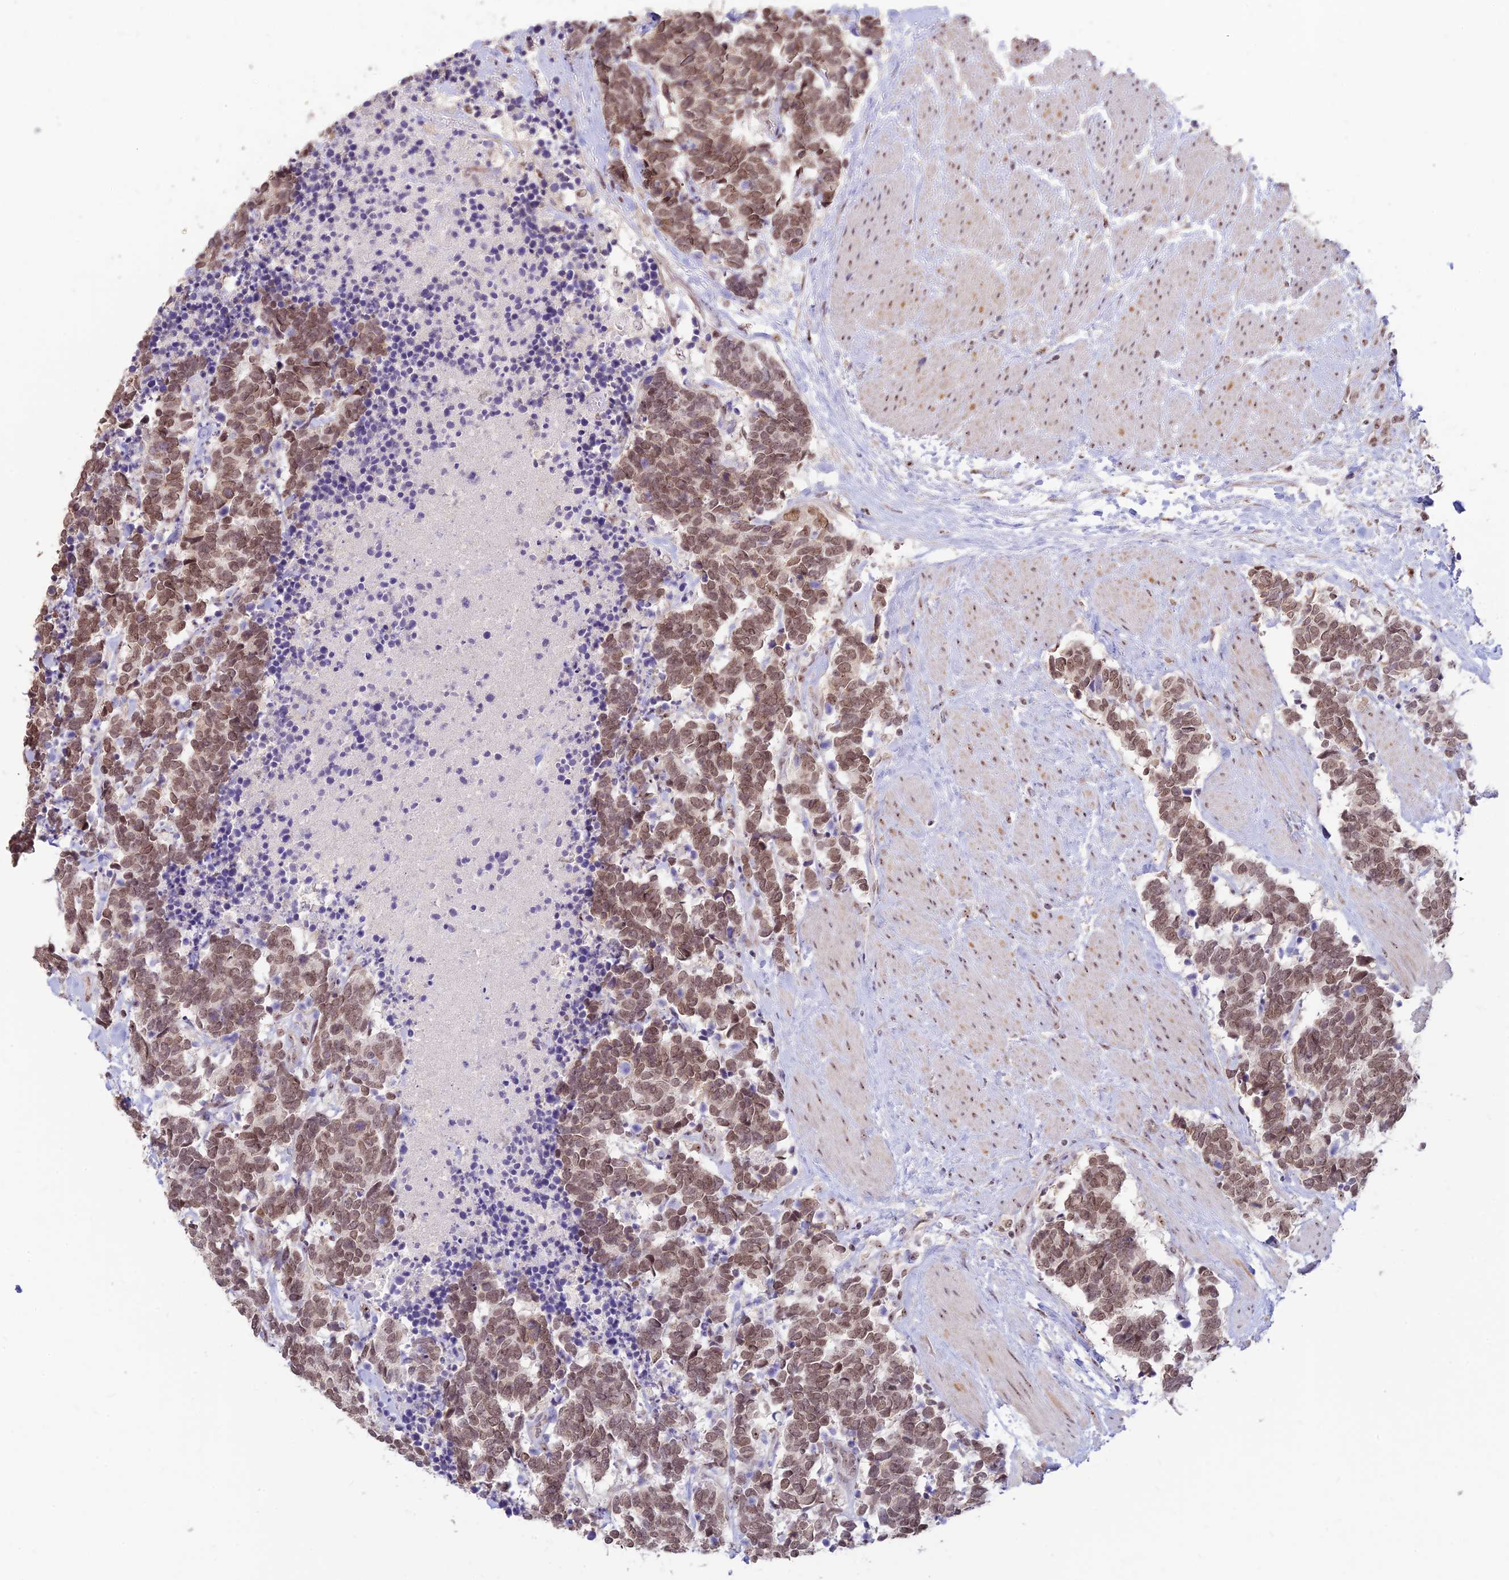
{"staining": {"intensity": "moderate", "quantity": ">75%", "location": "nuclear"}, "tissue": "carcinoid", "cell_type": "Tumor cells", "image_type": "cancer", "snomed": [{"axis": "morphology", "description": "Carcinoma, NOS"}, {"axis": "morphology", "description": "Carcinoid, malignant, NOS"}, {"axis": "topography", "description": "Prostate"}], "caption": "The immunohistochemical stain labels moderate nuclear positivity in tumor cells of carcinoma tissue. (DAB = brown stain, brightfield microscopy at high magnification).", "gene": "POLR1G", "patient": {"sex": "male", "age": 57}}